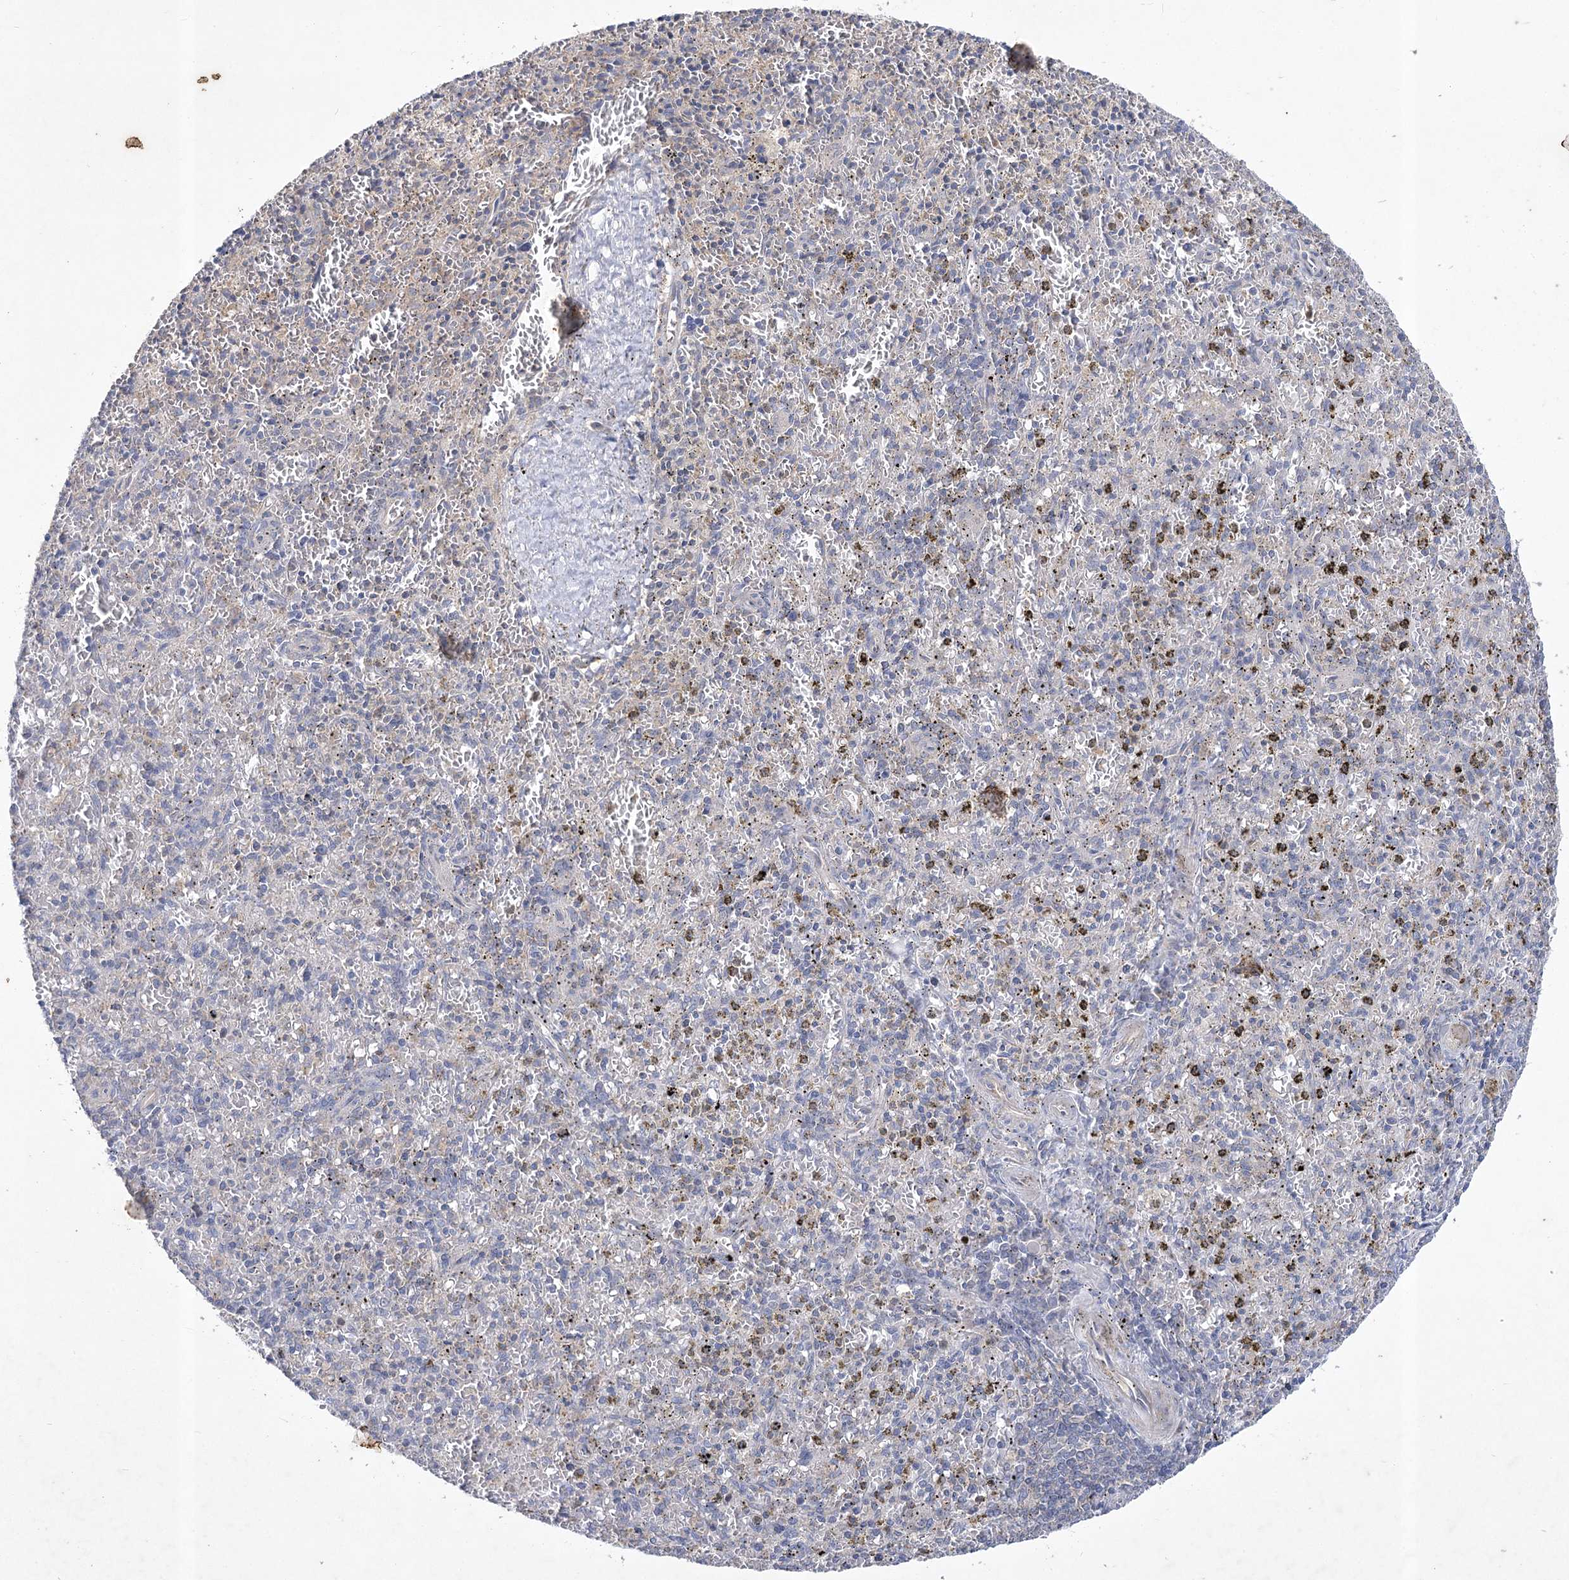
{"staining": {"intensity": "negative", "quantity": "none", "location": "none"}, "tissue": "spleen", "cell_type": "Cells in red pulp", "image_type": "normal", "snomed": [{"axis": "morphology", "description": "Normal tissue, NOS"}, {"axis": "topography", "description": "Spleen"}], "caption": "DAB immunohistochemical staining of unremarkable human spleen reveals no significant staining in cells in red pulp.", "gene": "ITSN2", "patient": {"sex": "male", "age": 72}}